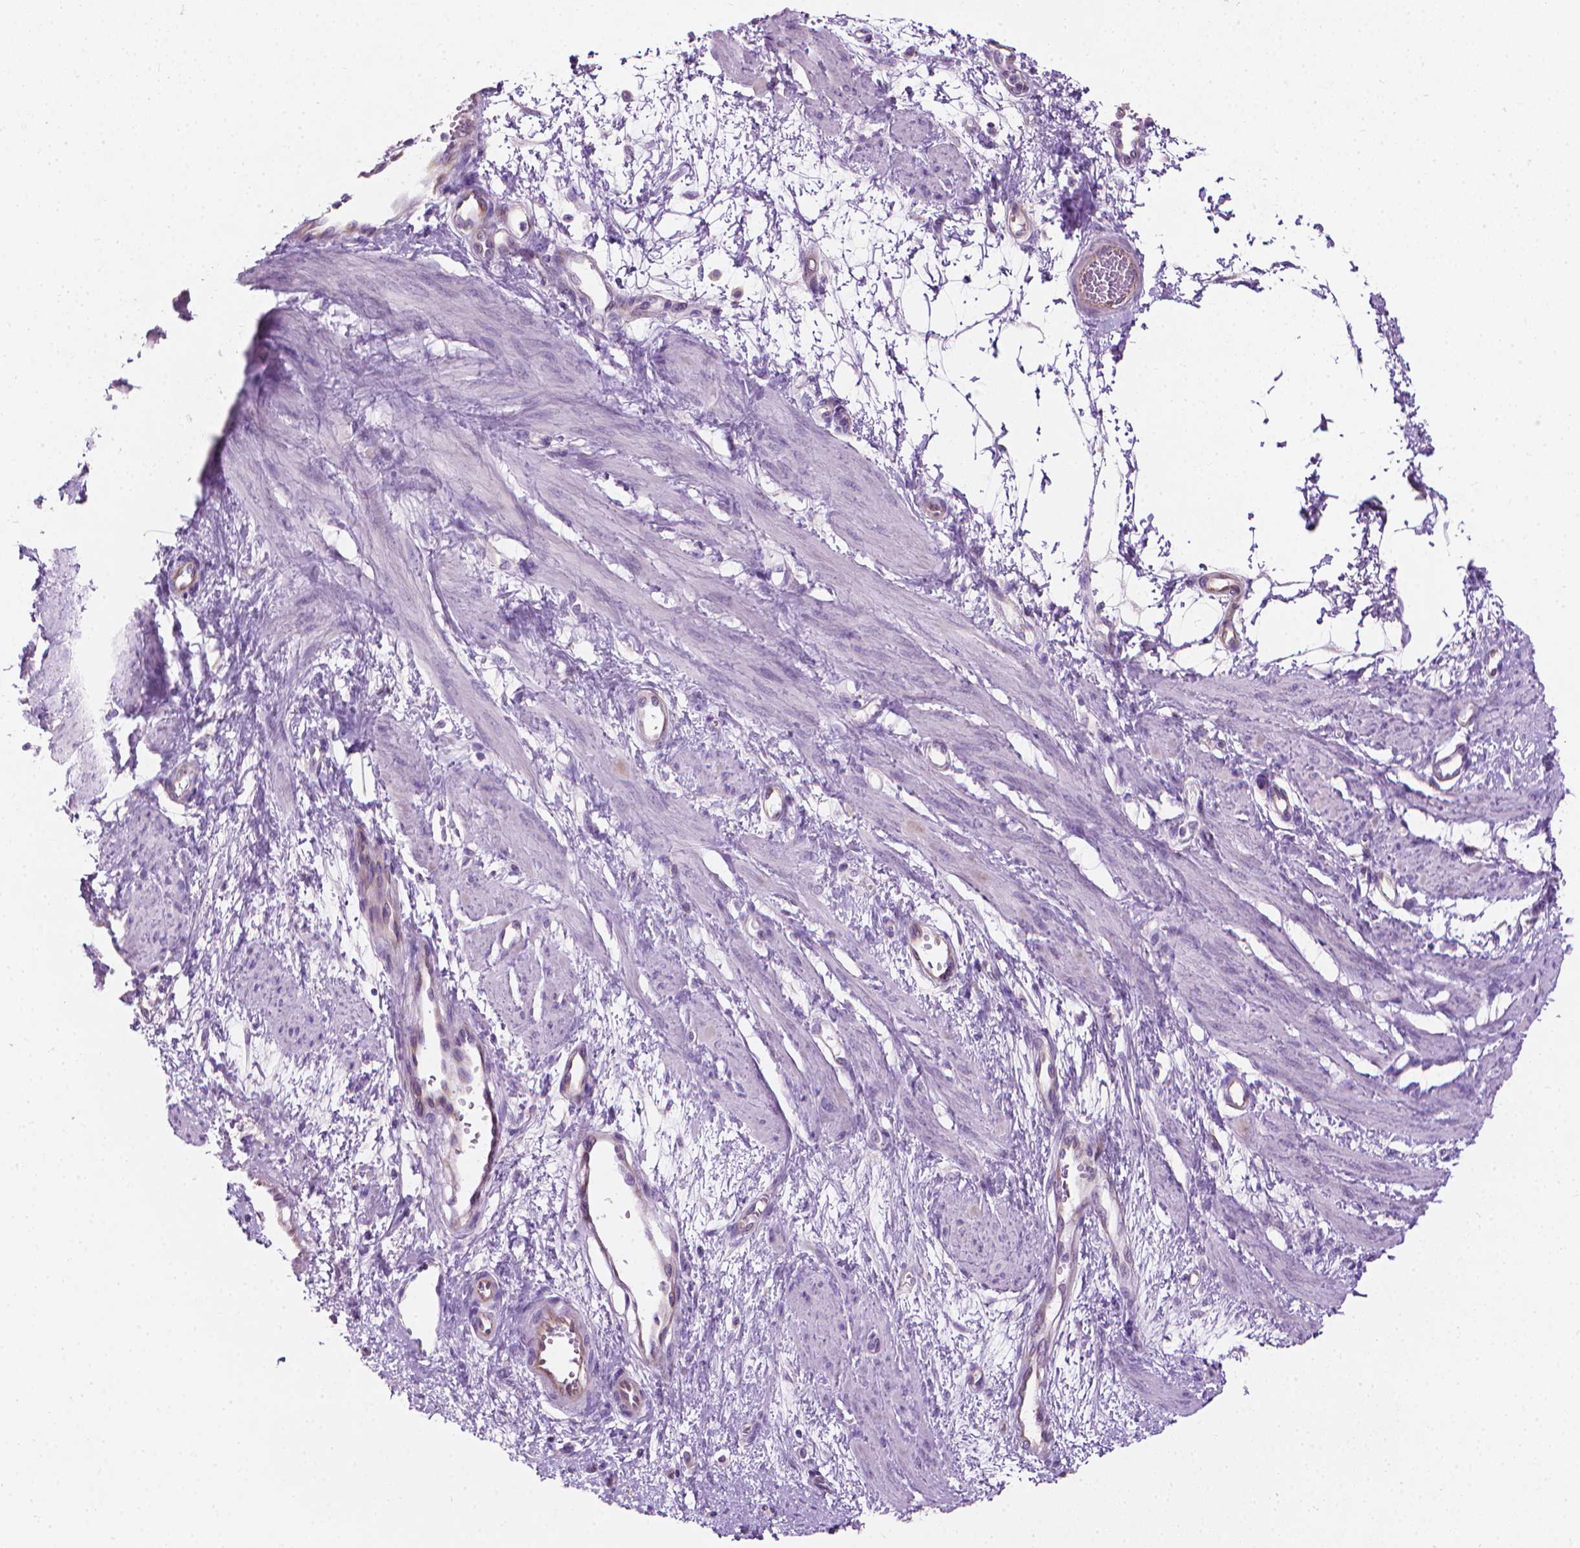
{"staining": {"intensity": "negative", "quantity": "none", "location": "none"}, "tissue": "smooth muscle", "cell_type": "Smooth muscle cells", "image_type": "normal", "snomed": [{"axis": "morphology", "description": "Normal tissue, NOS"}, {"axis": "topography", "description": "Smooth muscle"}, {"axis": "topography", "description": "Uterus"}], "caption": "Histopathology image shows no significant protein positivity in smooth muscle cells of normal smooth muscle. (Stains: DAB (3,3'-diaminobenzidine) IHC with hematoxylin counter stain, Microscopy: brightfield microscopy at high magnification).", "gene": "KRT73", "patient": {"sex": "female", "age": 39}}